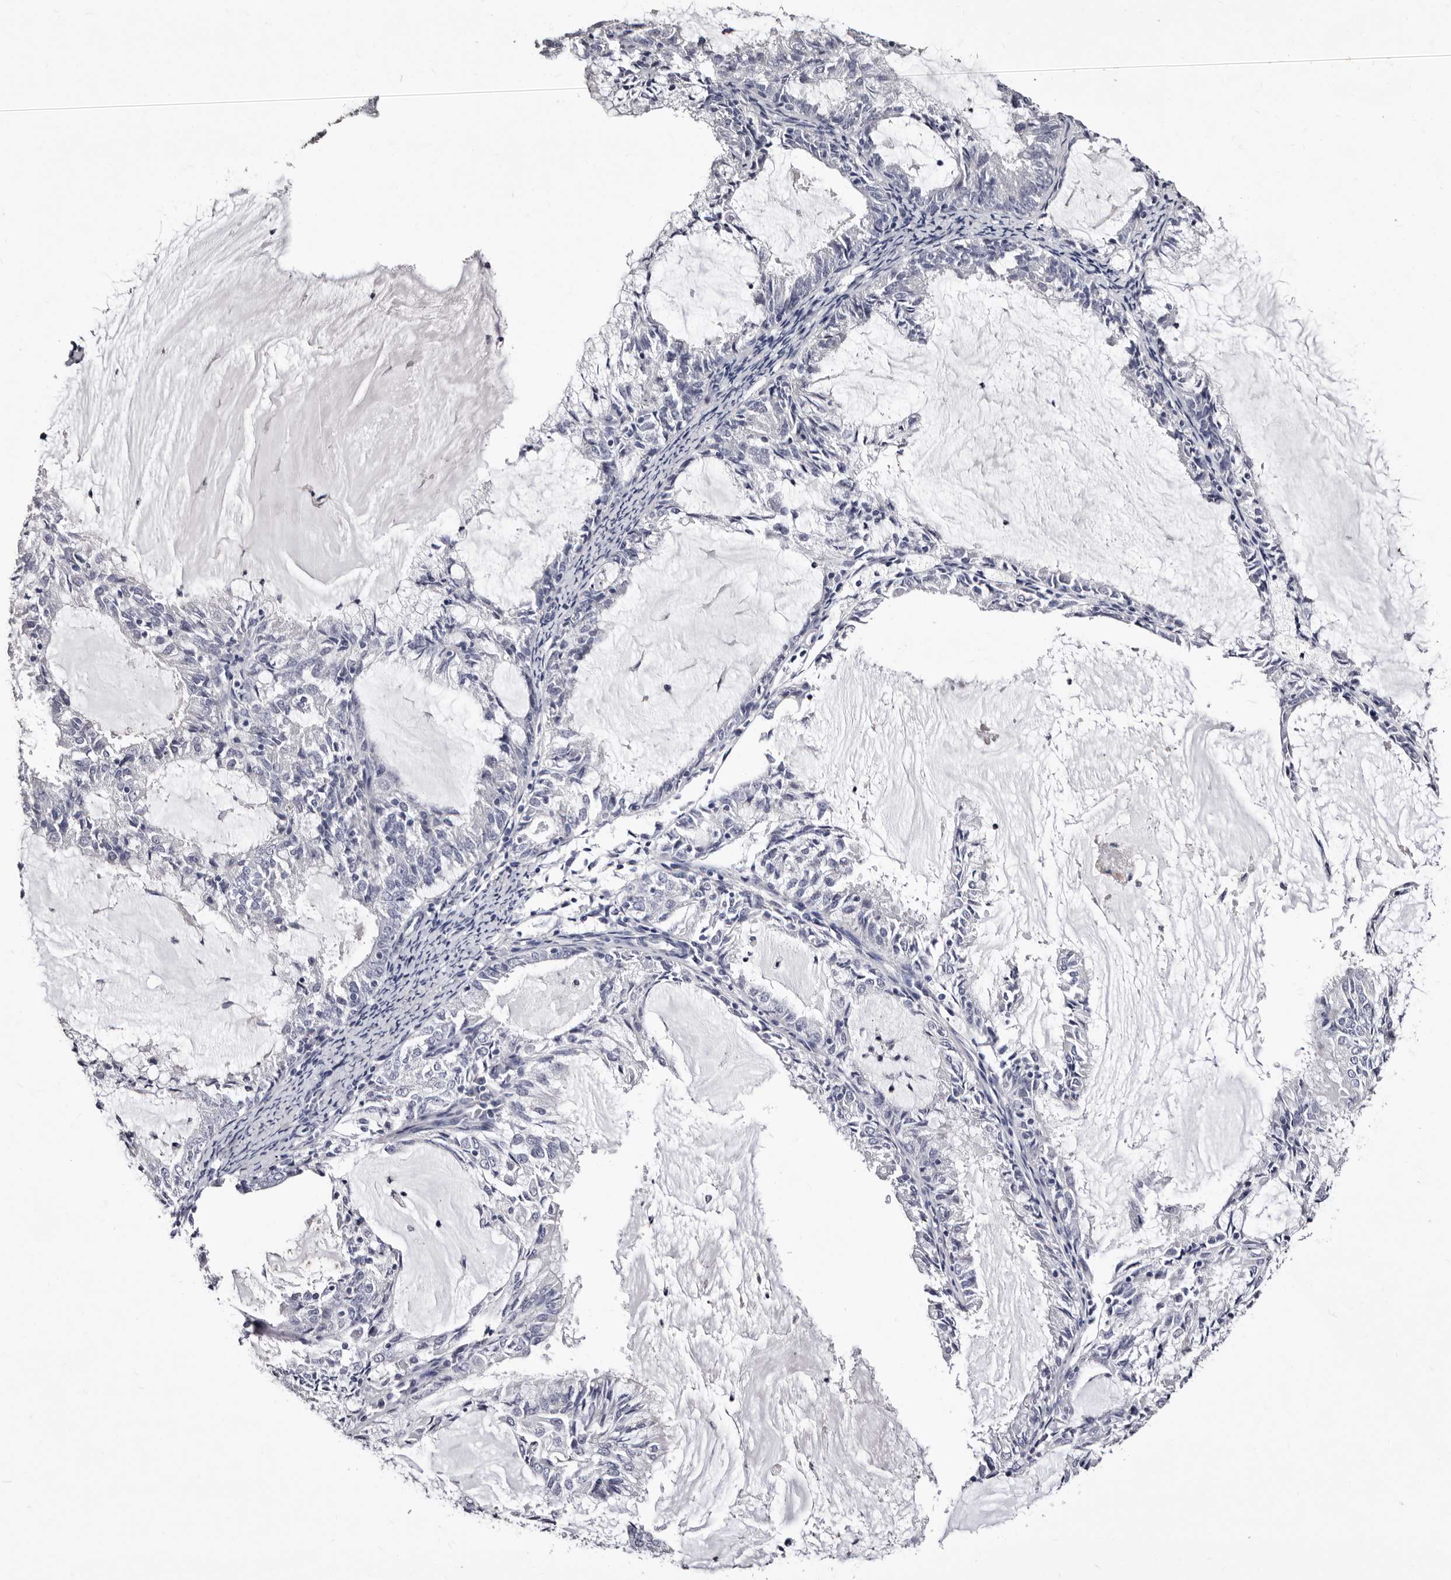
{"staining": {"intensity": "negative", "quantity": "none", "location": "none"}, "tissue": "endometrial cancer", "cell_type": "Tumor cells", "image_type": "cancer", "snomed": [{"axis": "morphology", "description": "Adenocarcinoma, NOS"}, {"axis": "topography", "description": "Endometrium"}], "caption": "Tumor cells are negative for brown protein staining in endometrial cancer.", "gene": "AUNIP", "patient": {"sex": "female", "age": 57}}